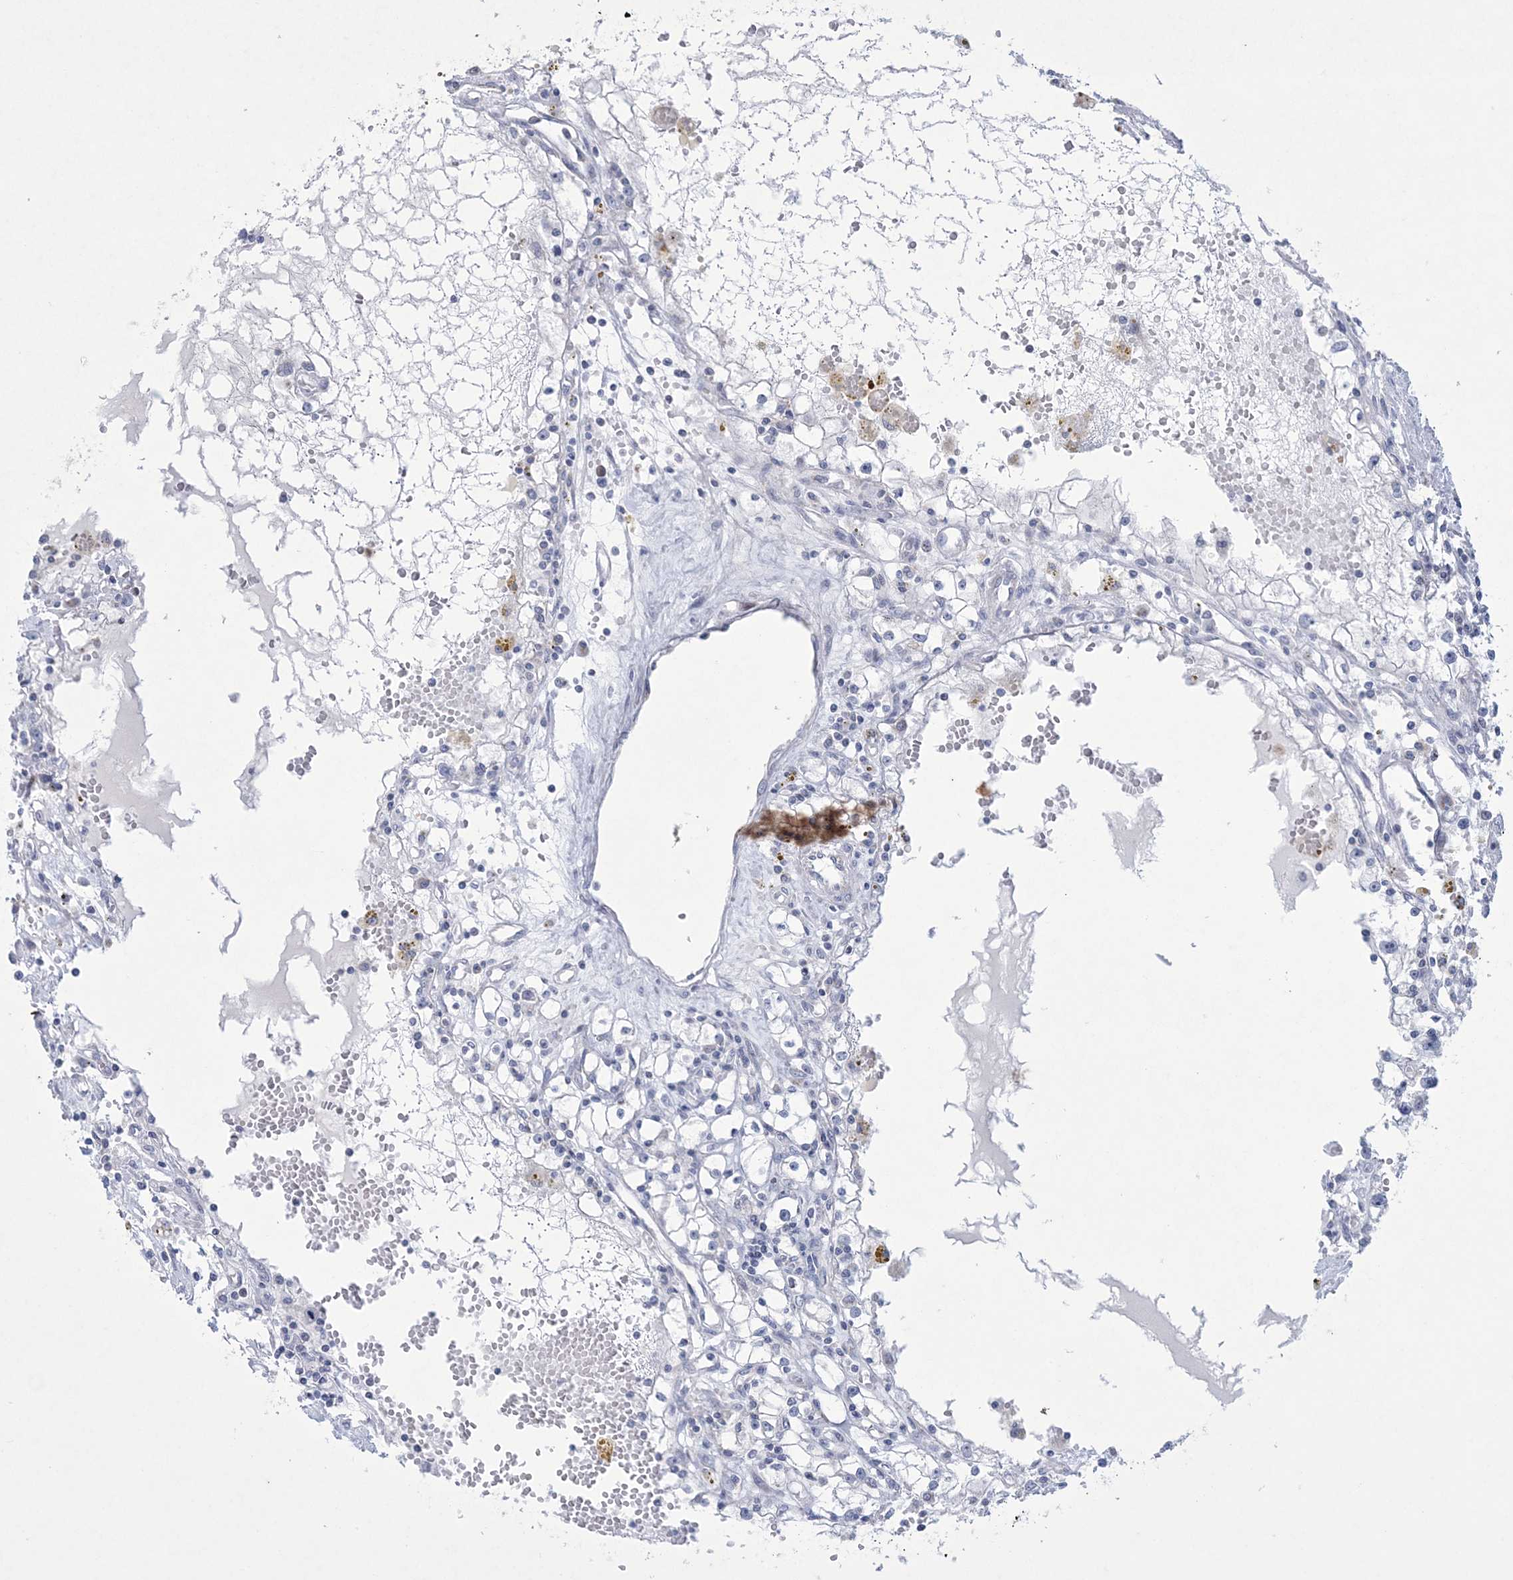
{"staining": {"intensity": "negative", "quantity": "none", "location": "none"}, "tissue": "renal cancer", "cell_type": "Tumor cells", "image_type": "cancer", "snomed": [{"axis": "morphology", "description": "Adenocarcinoma, NOS"}, {"axis": "topography", "description": "Kidney"}], "caption": "Immunohistochemistry (IHC) of renal adenocarcinoma shows no expression in tumor cells. (IHC, brightfield microscopy, high magnification).", "gene": "CES4A", "patient": {"sex": "male", "age": 56}}